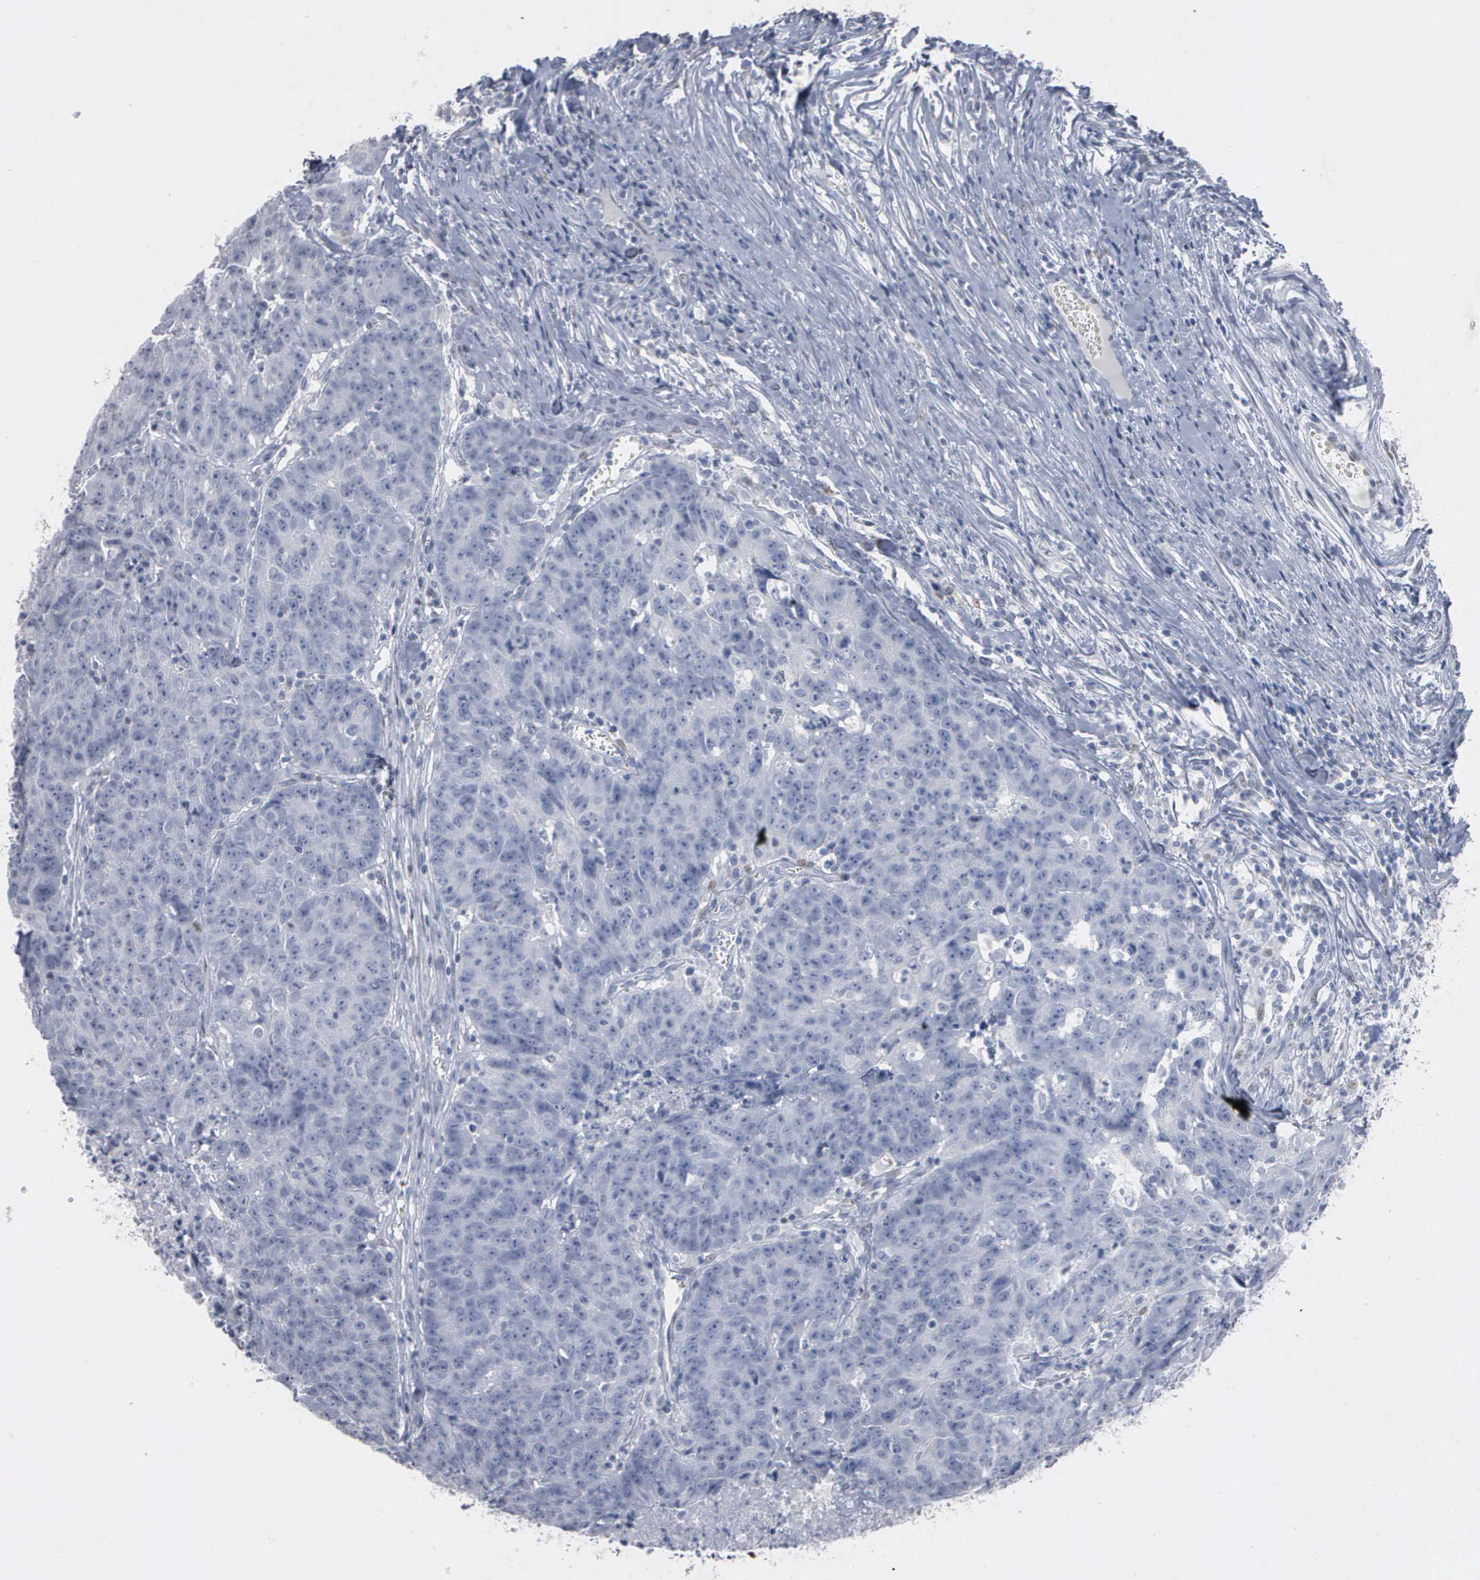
{"staining": {"intensity": "negative", "quantity": "none", "location": "none"}, "tissue": "colorectal cancer", "cell_type": "Tumor cells", "image_type": "cancer", "snomed": [{"axis": "morphology", "description": "Adenocarcinoma, NOS"}, {"axis": "topography", "description": "Colon"}], "caption": "This micrograph is of colorectal adenocarcinoma stained with immunohistochemistry (IHC) to label a protein in brown with the nuclei are counter-stained blue. There is no staining in tumor cells.", "gene": "FGF2", "patient": {"sex": "female", "age": 53}}